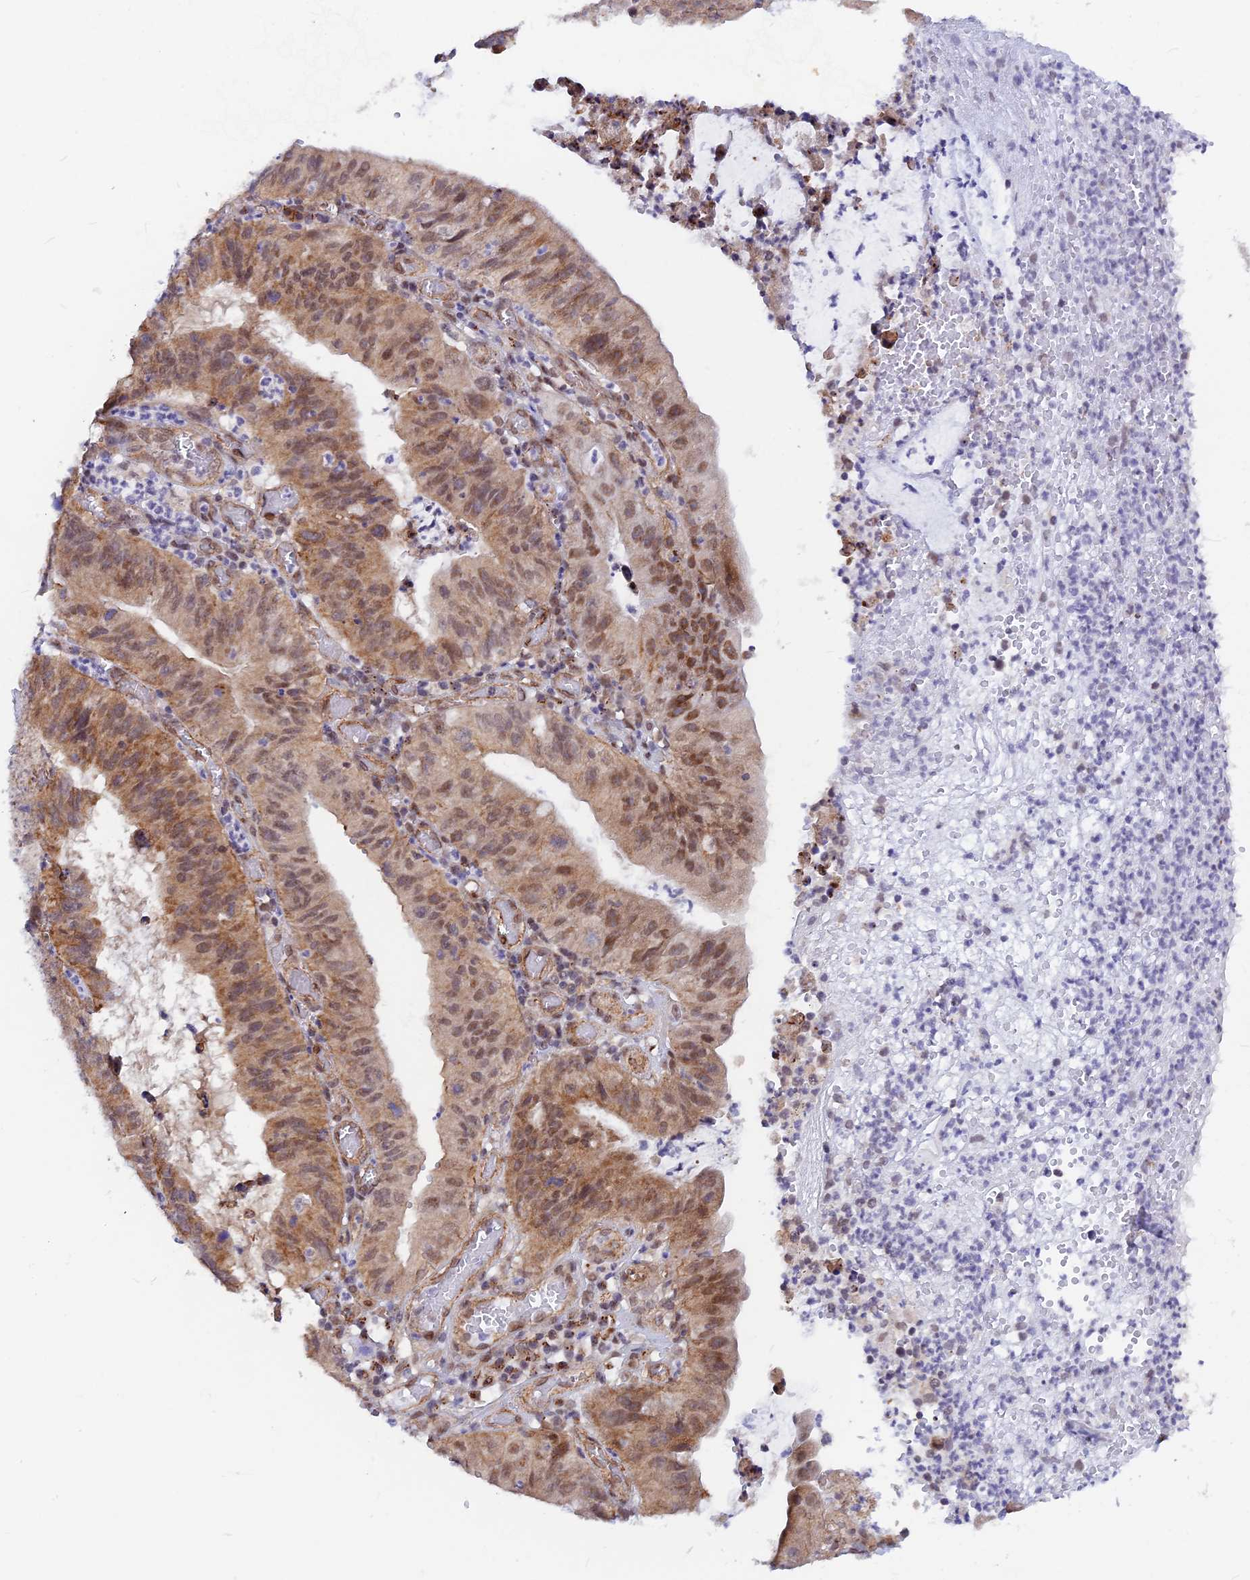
{"staining": {"intensity": "moderate", "quantity": ">75%", "location": "cytoplasmic/membranous,nuclear"}, "tissue": "stomach cancer", "cell_type": "Tumor cells", "image_type": "cancer", "snomed": [{"axis": "morphology", "description": "Adenocarcinoma, NOS"}, {"axis": "topography", "description": "Stomach"}], "caption": "Adenocarcinoma (stomach) stained with a protein marker exhibits moderate staining in tumor cells.", "gene": "VSTM2L", "patient": {"sex": "male", "age": 59}}